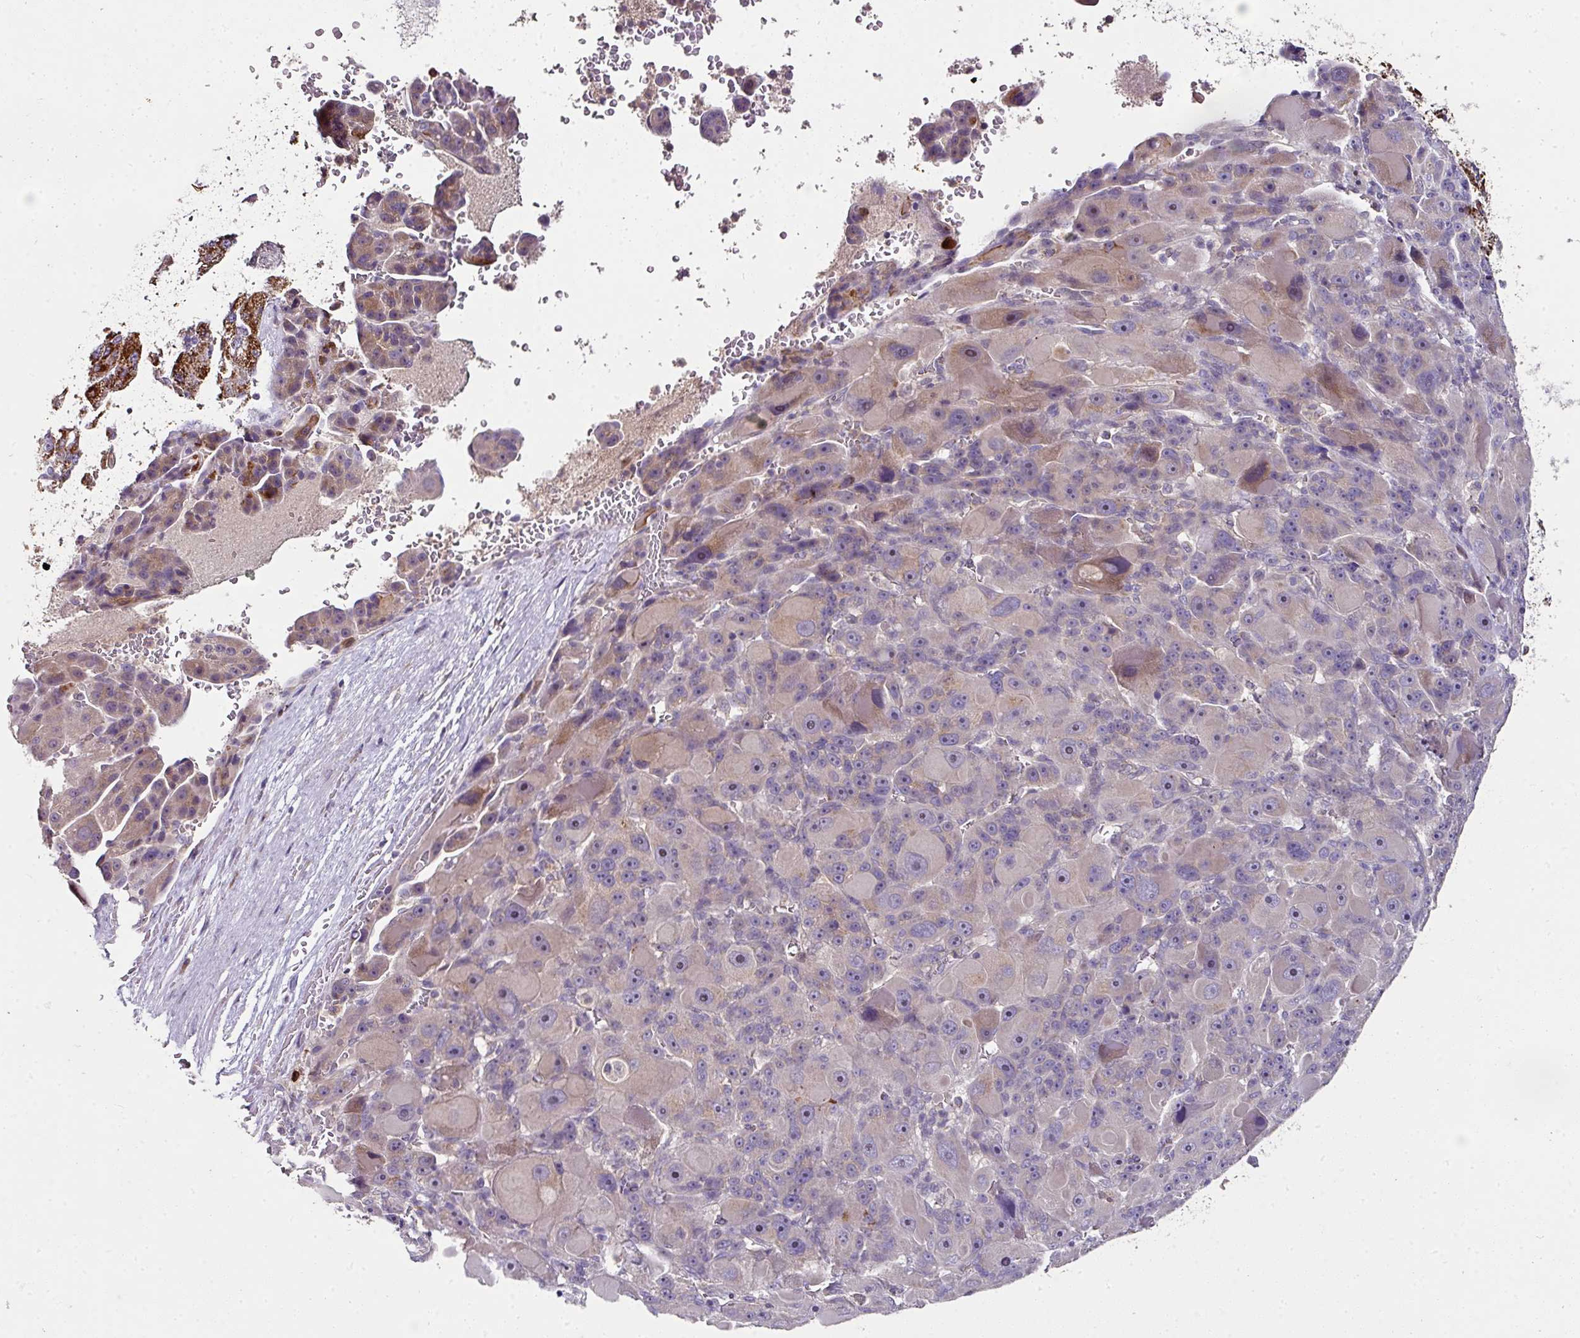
{"staining": {"intensity": "weak", "quantity": "25%-75%", "location": "cytoplasmic/membranous"}, "tissue": "liver cancer", "cell_type": "Tumor cells", "image_type": "cancer", "snomed": [{"axis": "morphology", "description": "Carcinoma, Hepatocellular, NOS"}, {"axis": "topography", "description": "Liver"}], "caption": "A low amount of weak cytoplasmic/membranous staining is identified in about 25%-75% of tumor cells in liver hepatocellular carcinoma tissue.", "gene": "SKIC2", "patient": {"sex": "male", "age": 76}}